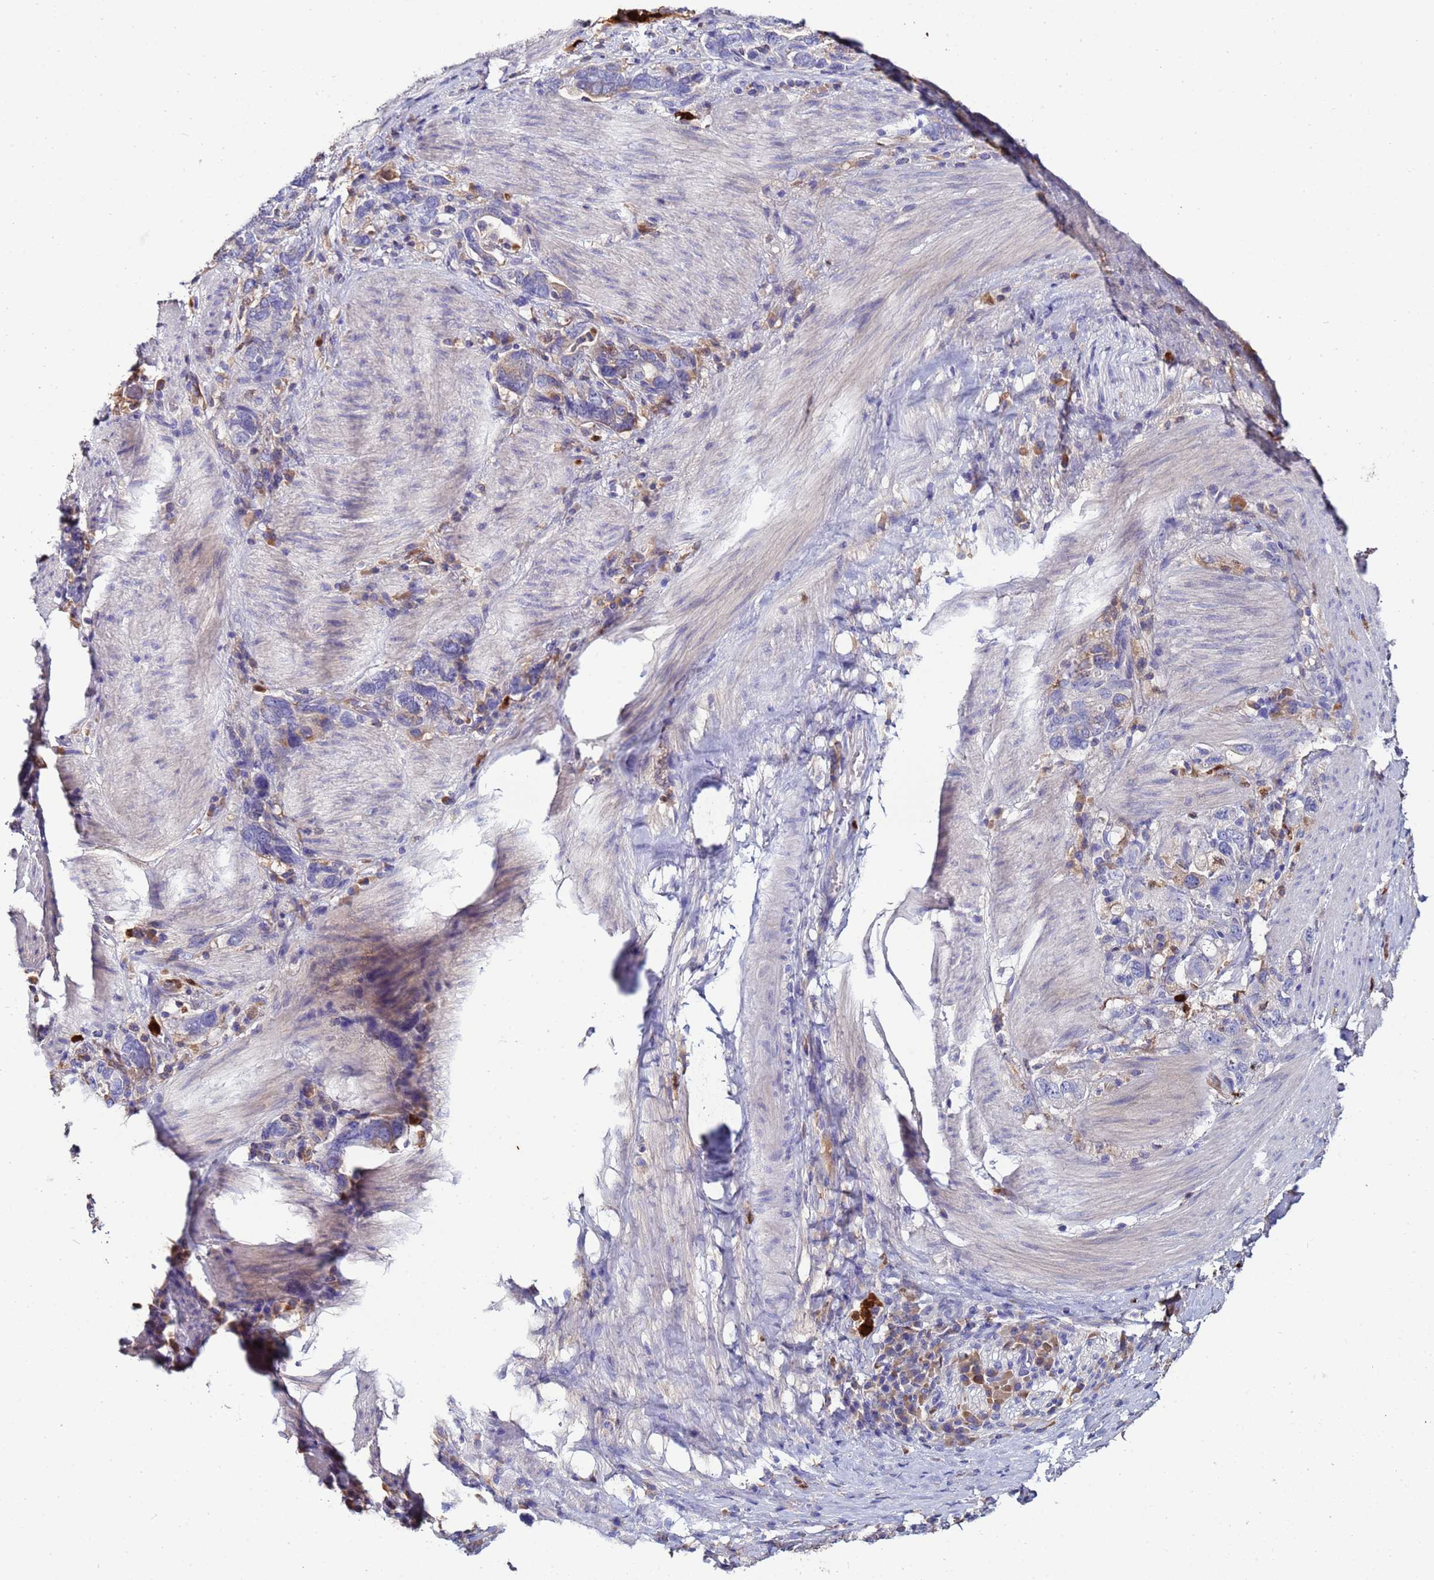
{"staining": {"intensity": "weak", "quantity": "<25%", "location": "cytoplasmic/membranous"}, "tissue": "stomach cancer", "cell_type": "Tumor cells", "image_type": "cancer", "snomed": [{"axis": "morphology", "description": "Adenocarcinoma, NOS"}, {"axis": "topography", "description": "Stomach, upper"}, {"axis": "topography", "description": "Stomach"}], "caption": "Immunohistochemical staining of stomach cancer (adenocarcinoma) exhibits no significant expression in tumor cells.", "gene": "TUBAL3", "patient": {"sex": "male", "age": 62}}